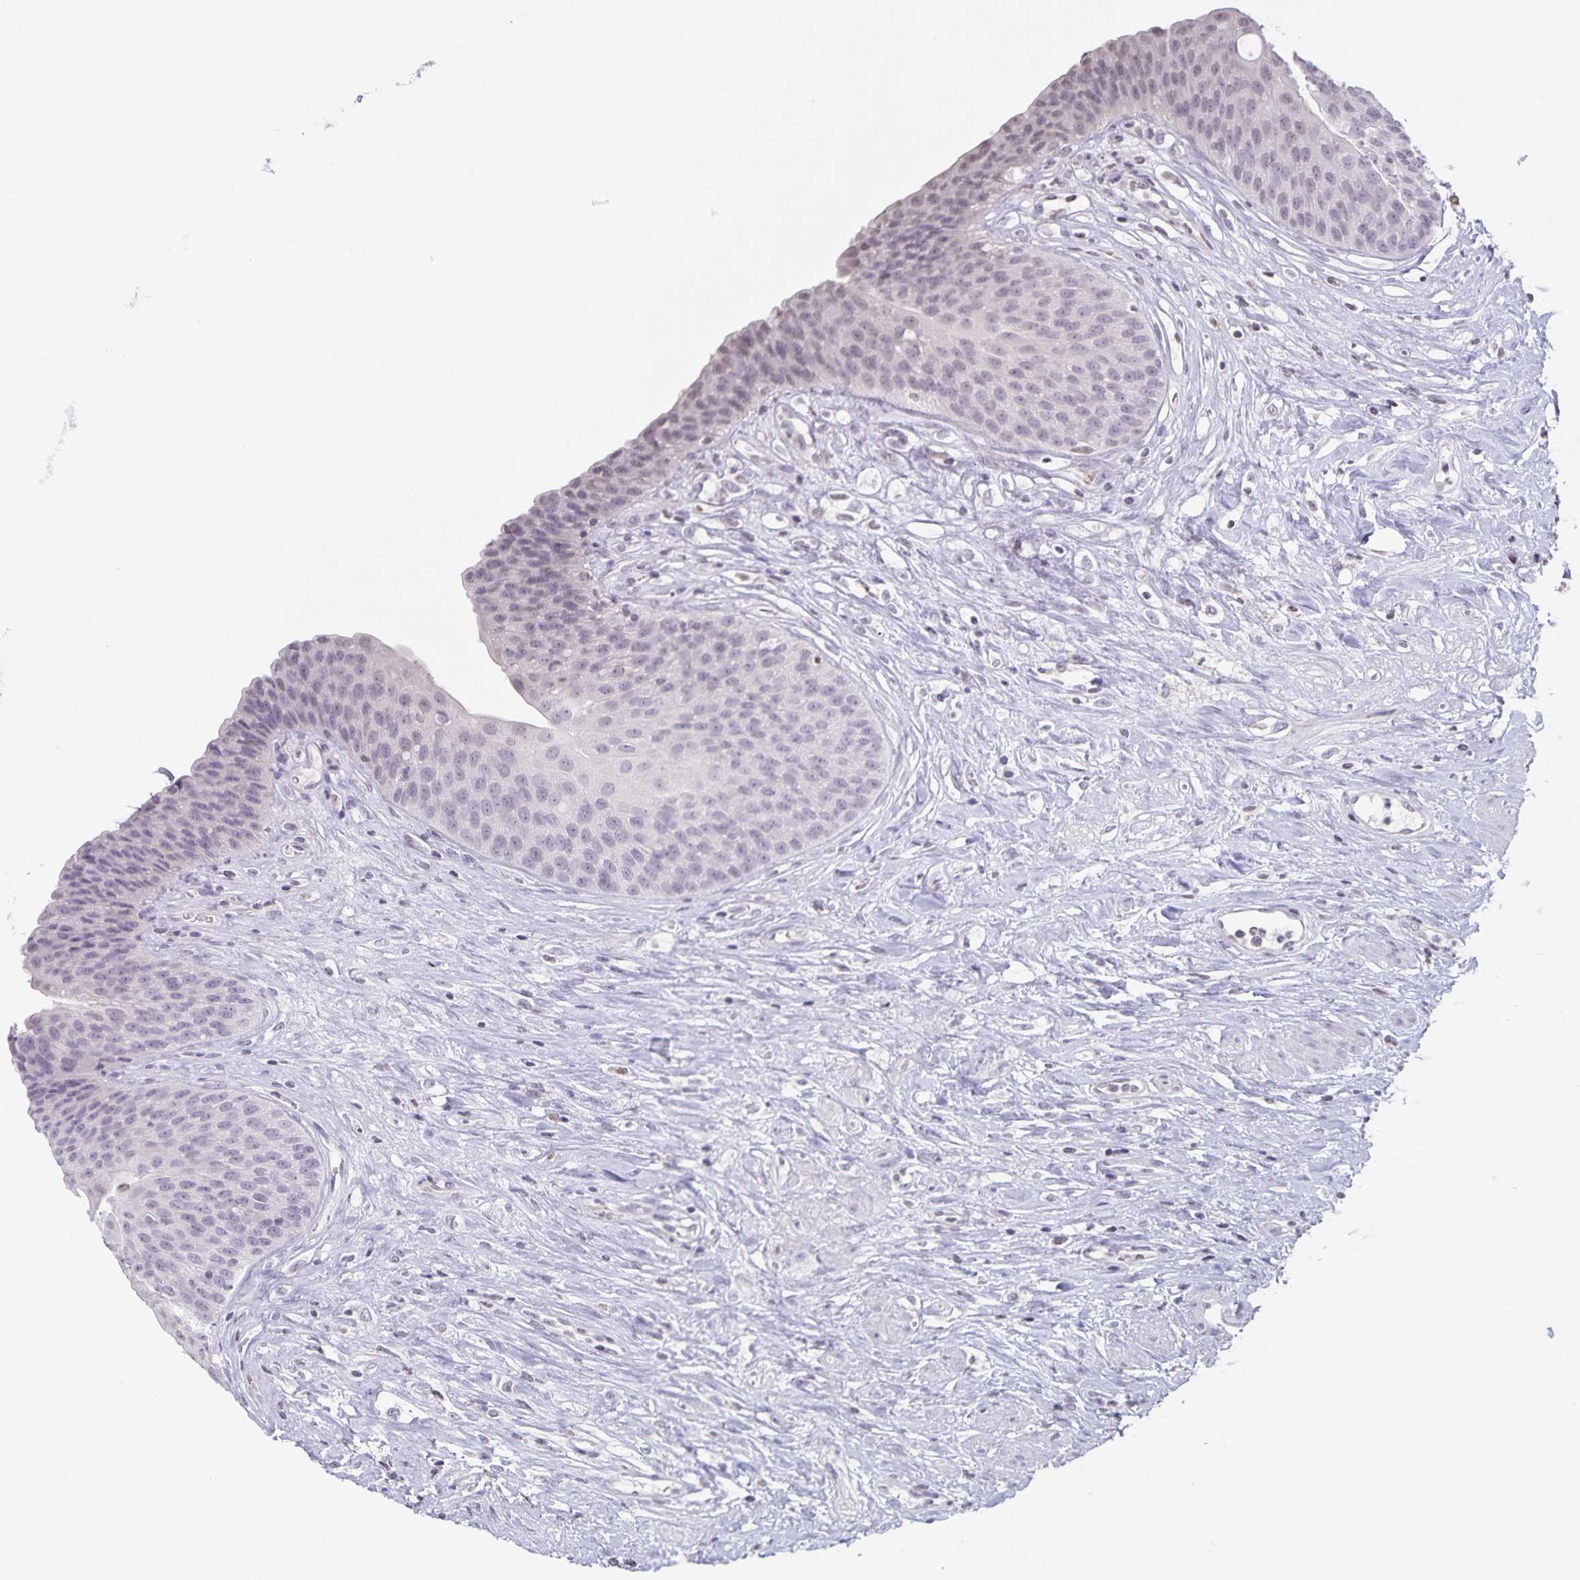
{"staining": {"intensity": "negative", "quantity": "none", "location": "none"}, "tissue": "urinary bladder", "cell_type": "Urothelial cells", "image_type": "normal", "snomed": [{"axis": "morphology", "description": "Normal tissue, NOS"}, {"axis": "topography", "description": "Urinary bladder"}], "caption": "Urothelial cells show no significant protein expression in benign urinary bladder. The staining is performed using DAB brown chromogen with nuclei counter-stained in using hematoxylin.", "gene": "AQP4", "patient": {"sex": "female", "age": 56}}